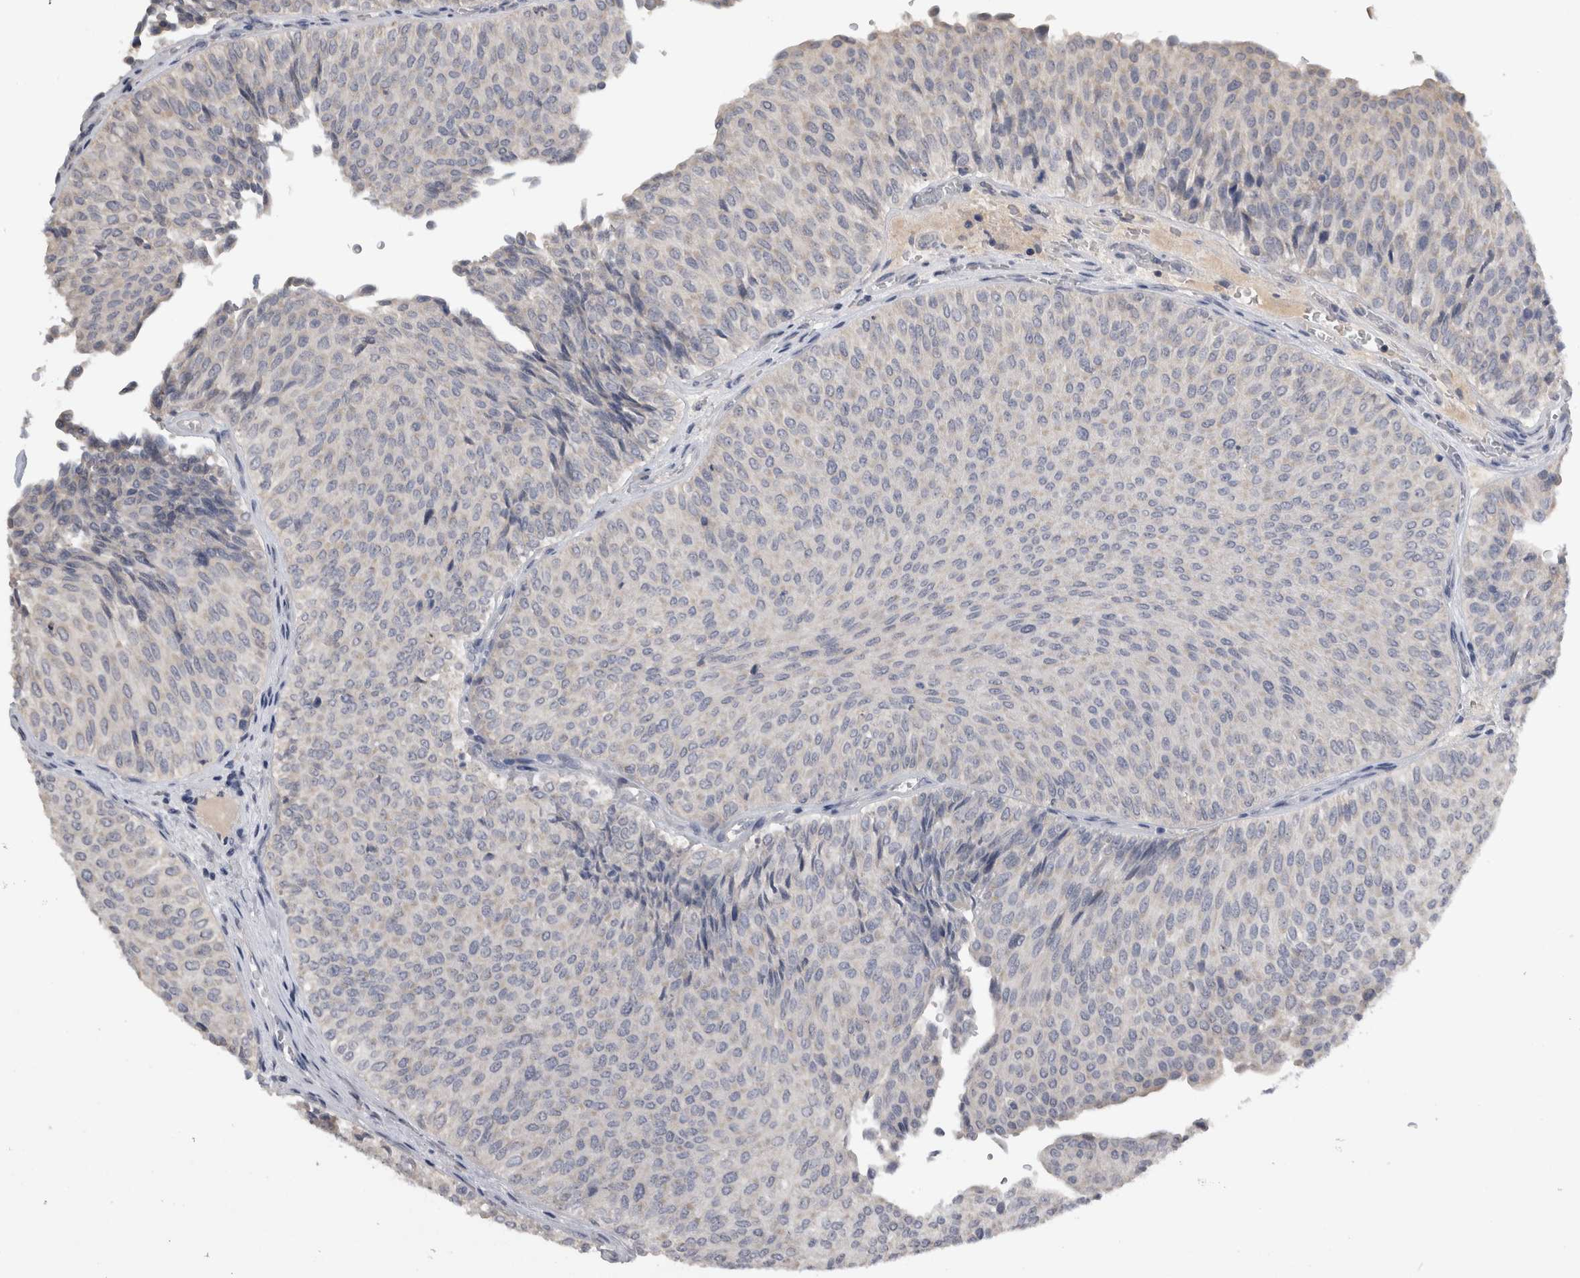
{"staining": {"intensity": "negative", "quantity": "none", "location": "none"}, "tissue": "urothelial cancer", "cell_type": "Tumor cells", "image_type": "cancer", "snomed": [{"axis": "morphology", "description": "Urothelial carcinoma, Low grade"}, {"axis": "topography", "description": "Urinary bladder"}], "caption": "DAB (3,3'-diaminobenzidine) immunohistochemical staining of human urothelial cancer reveals no significant staining in tumor cells.", "gene": "SLC22A11", "patient": {"sex": "male", "age": 78}}